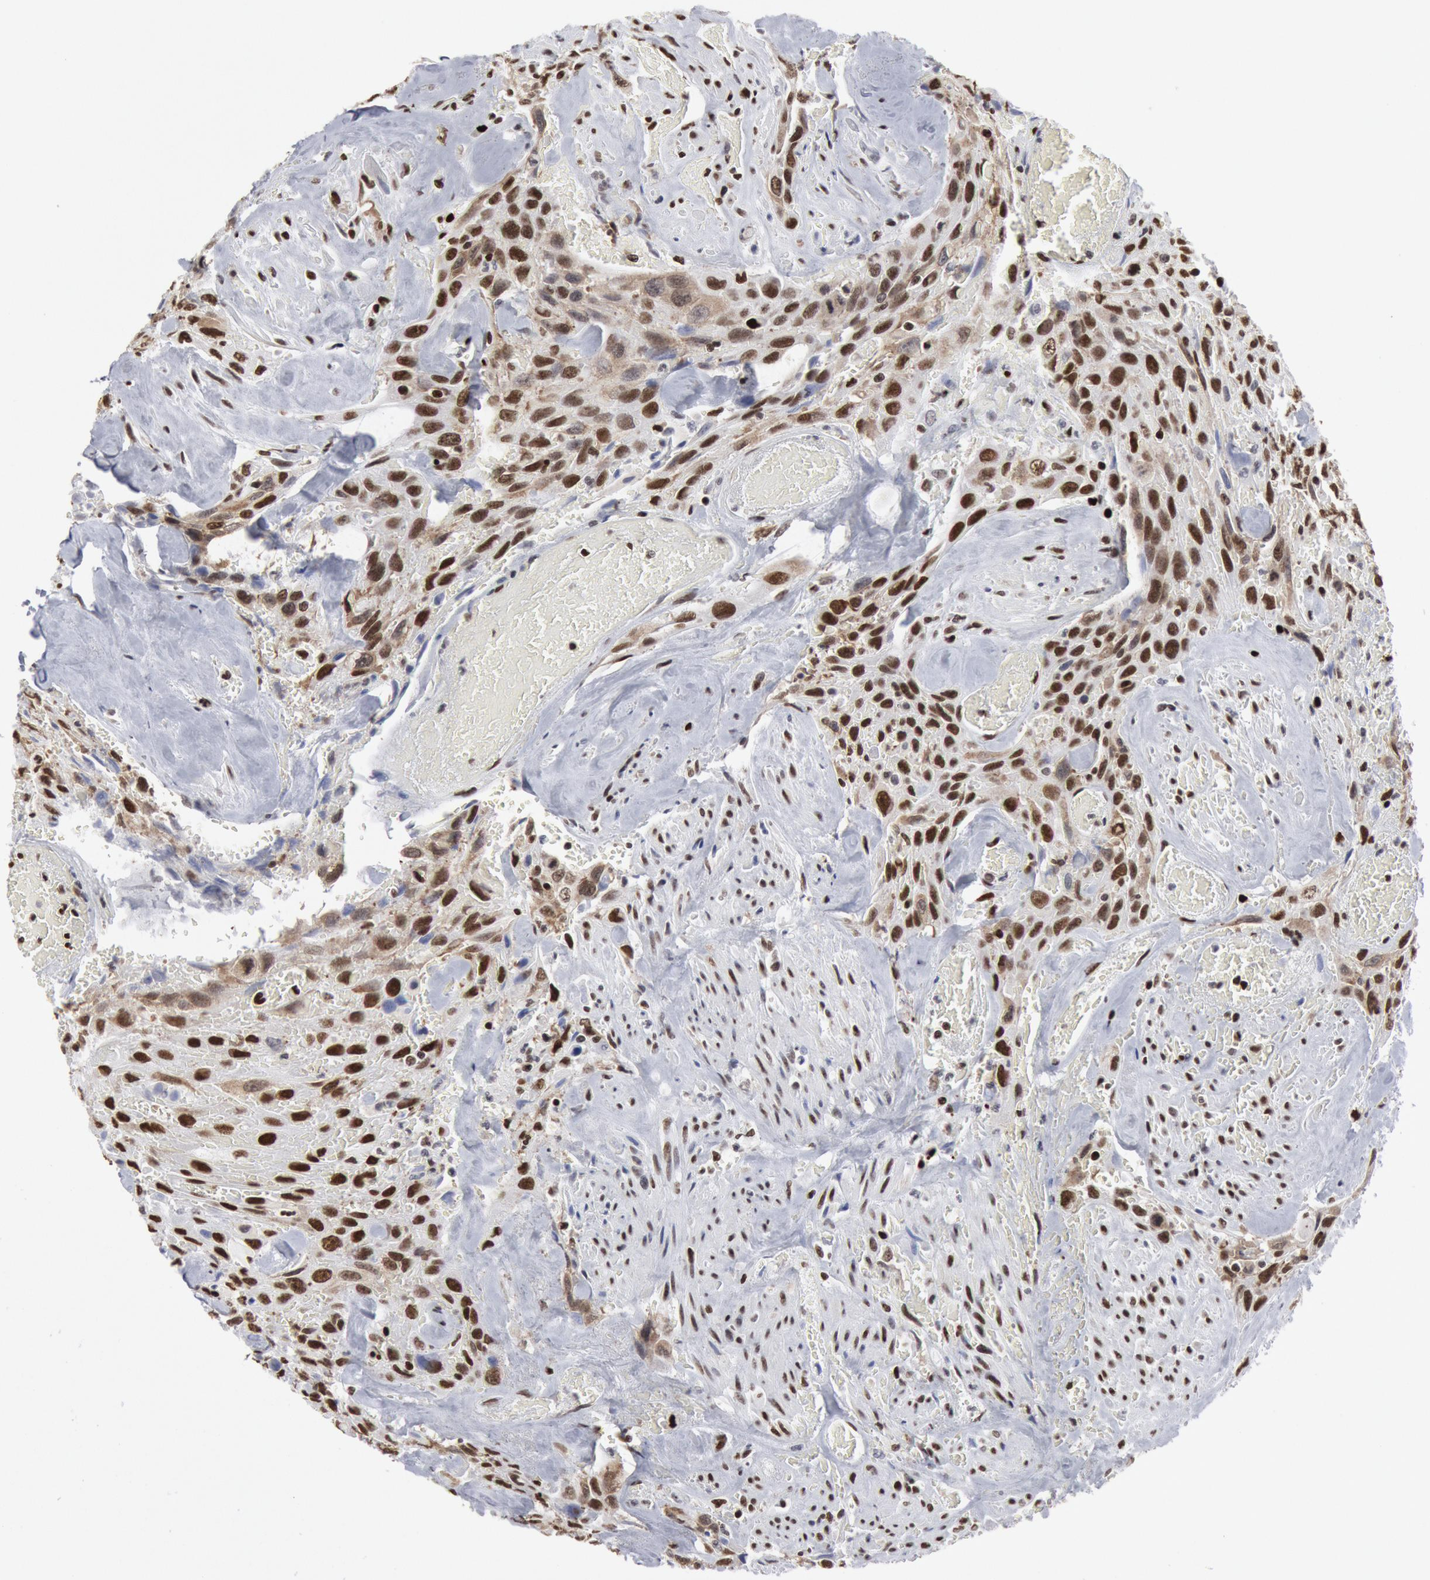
{"staining": {"intensity": "strong", "quantity": ">75%", "location": "cytoplasmic/membranous,nuclear"}, "tissue": "urothelial cancer", "cell_type": "Tumor cells", "image_type": "cancer", "snomed": [{"axis": "morphology", "description": "Urothelial carcinoma, High grade"}, {"axis": "topography", "description": "Urinary bladder"}], "caption": "Immunohistochemical staining of human urothelial carcinoma (high-grade) exhibits high levels of strong cytoplasmic/membranous and nuclear staining in about >75% of tumor cells.", "gene": "SUB1", "patient": {"sex": "female", "age": 84}}